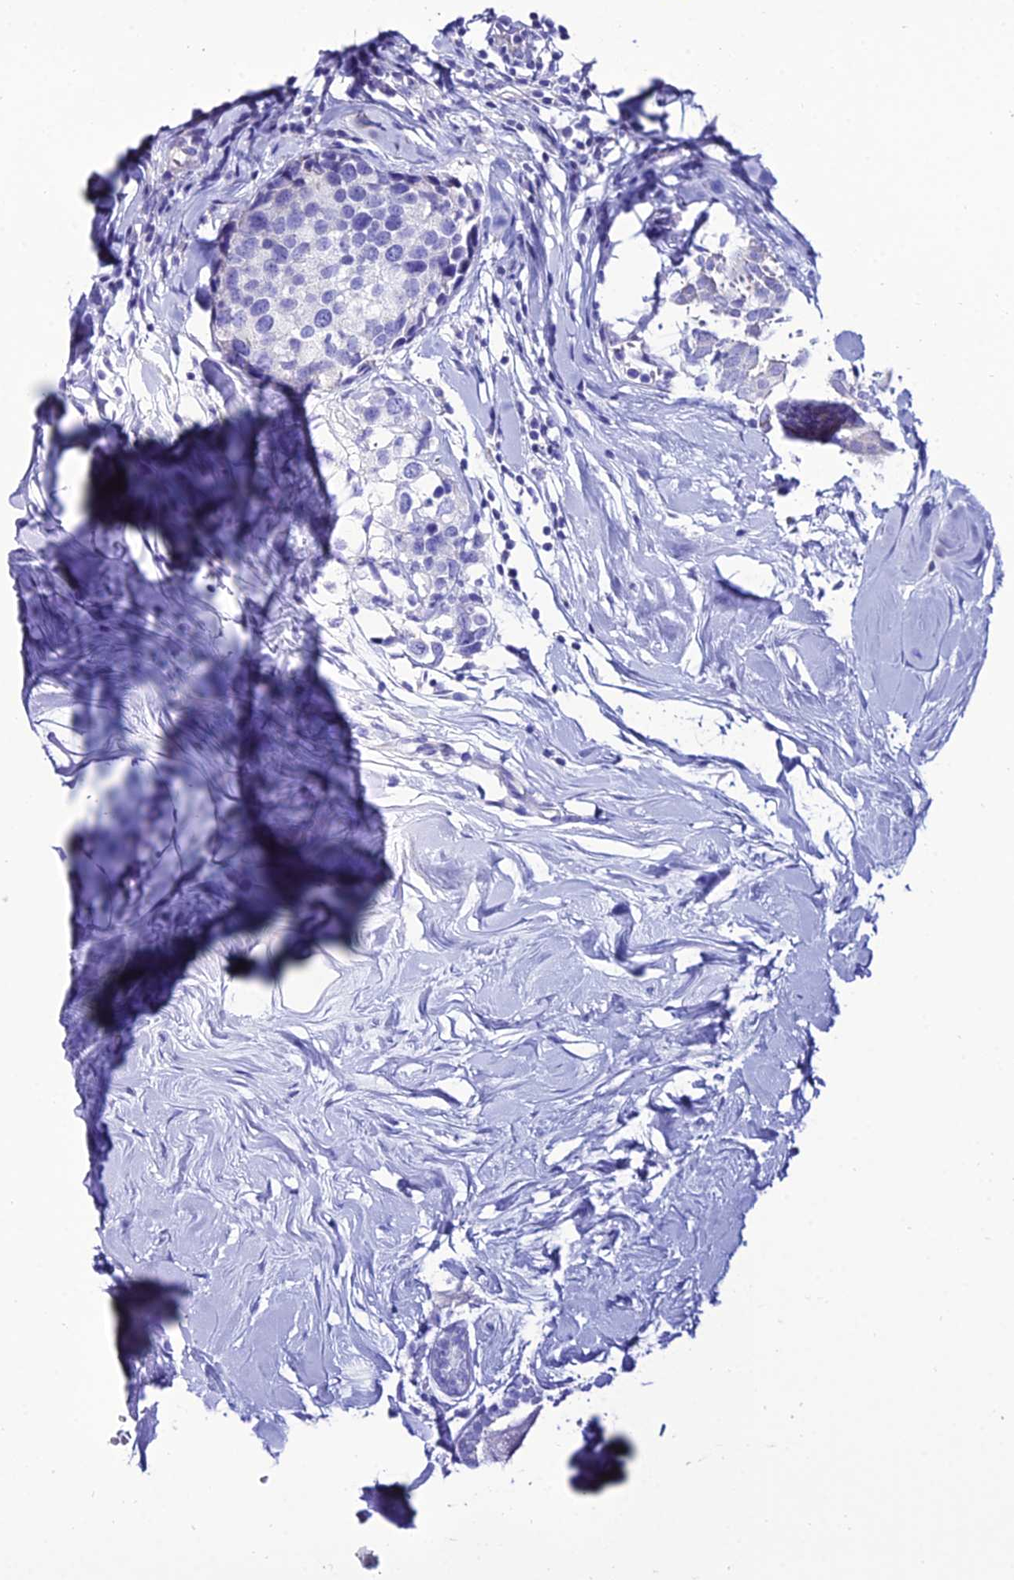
{"staining": {"intensity": "negative", "quantity": "none", "location": "none"}, "tissue": "breast cancer", "cell_type": "Tumor cells", "image_type": "cancer", "snomed": [{"axis": "morphology", "description": "Lobular carcinoma"}, {"axis": "topography", "description": "Breast"}], "caption": "Immunohistochemistry (IHC) of human breast cancer exhibits no positivity in tumor cells.", "gene": "OR4D5", "patient": {"sex": "female", "age": 59}}